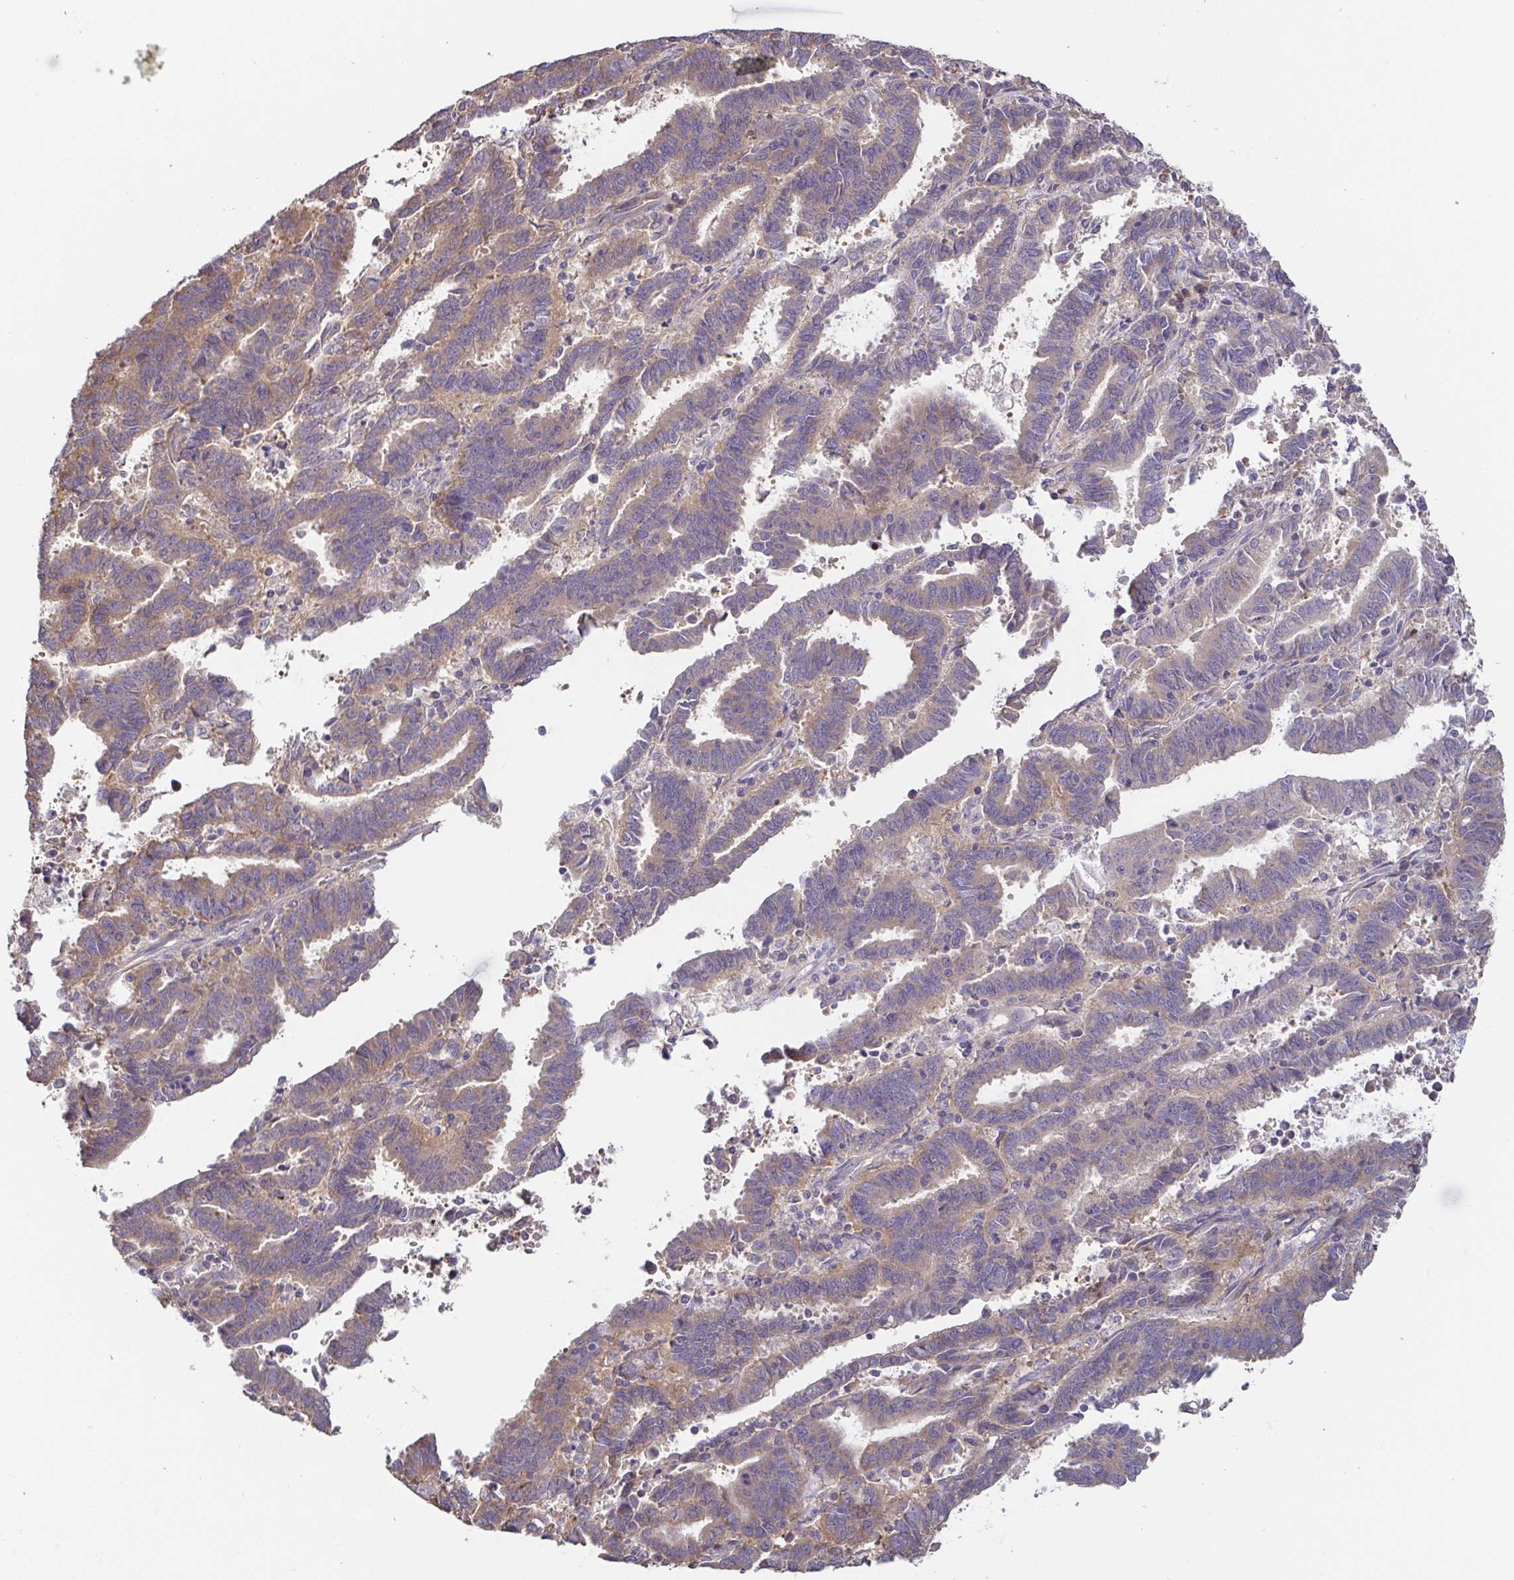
{"staining": {"intensity": "moderate", "quantity": ">75%", "location": "cytoplasmic/membranous"}, "tissue": "endometrial cancer", "cell_type": "Tumor cells", "image_type": "cancer", "snomed": [{"axis": "morphology", "description": "Adenocarcinoma, NOS"}, {"axis": "topography", "description": "Uterus"}], "caption": "The immunohistochemical stain labels moderate cytoplasmic/membranous staining in tumor cells of adenocarcinoma (endometrial) tissue. Using DAB (brown) and hematoxylin (blue) stains, captured at high magnification using brightfield microscopy.", "gene": "EIF3D", "patient": {"sex": "female", "age": 83}}